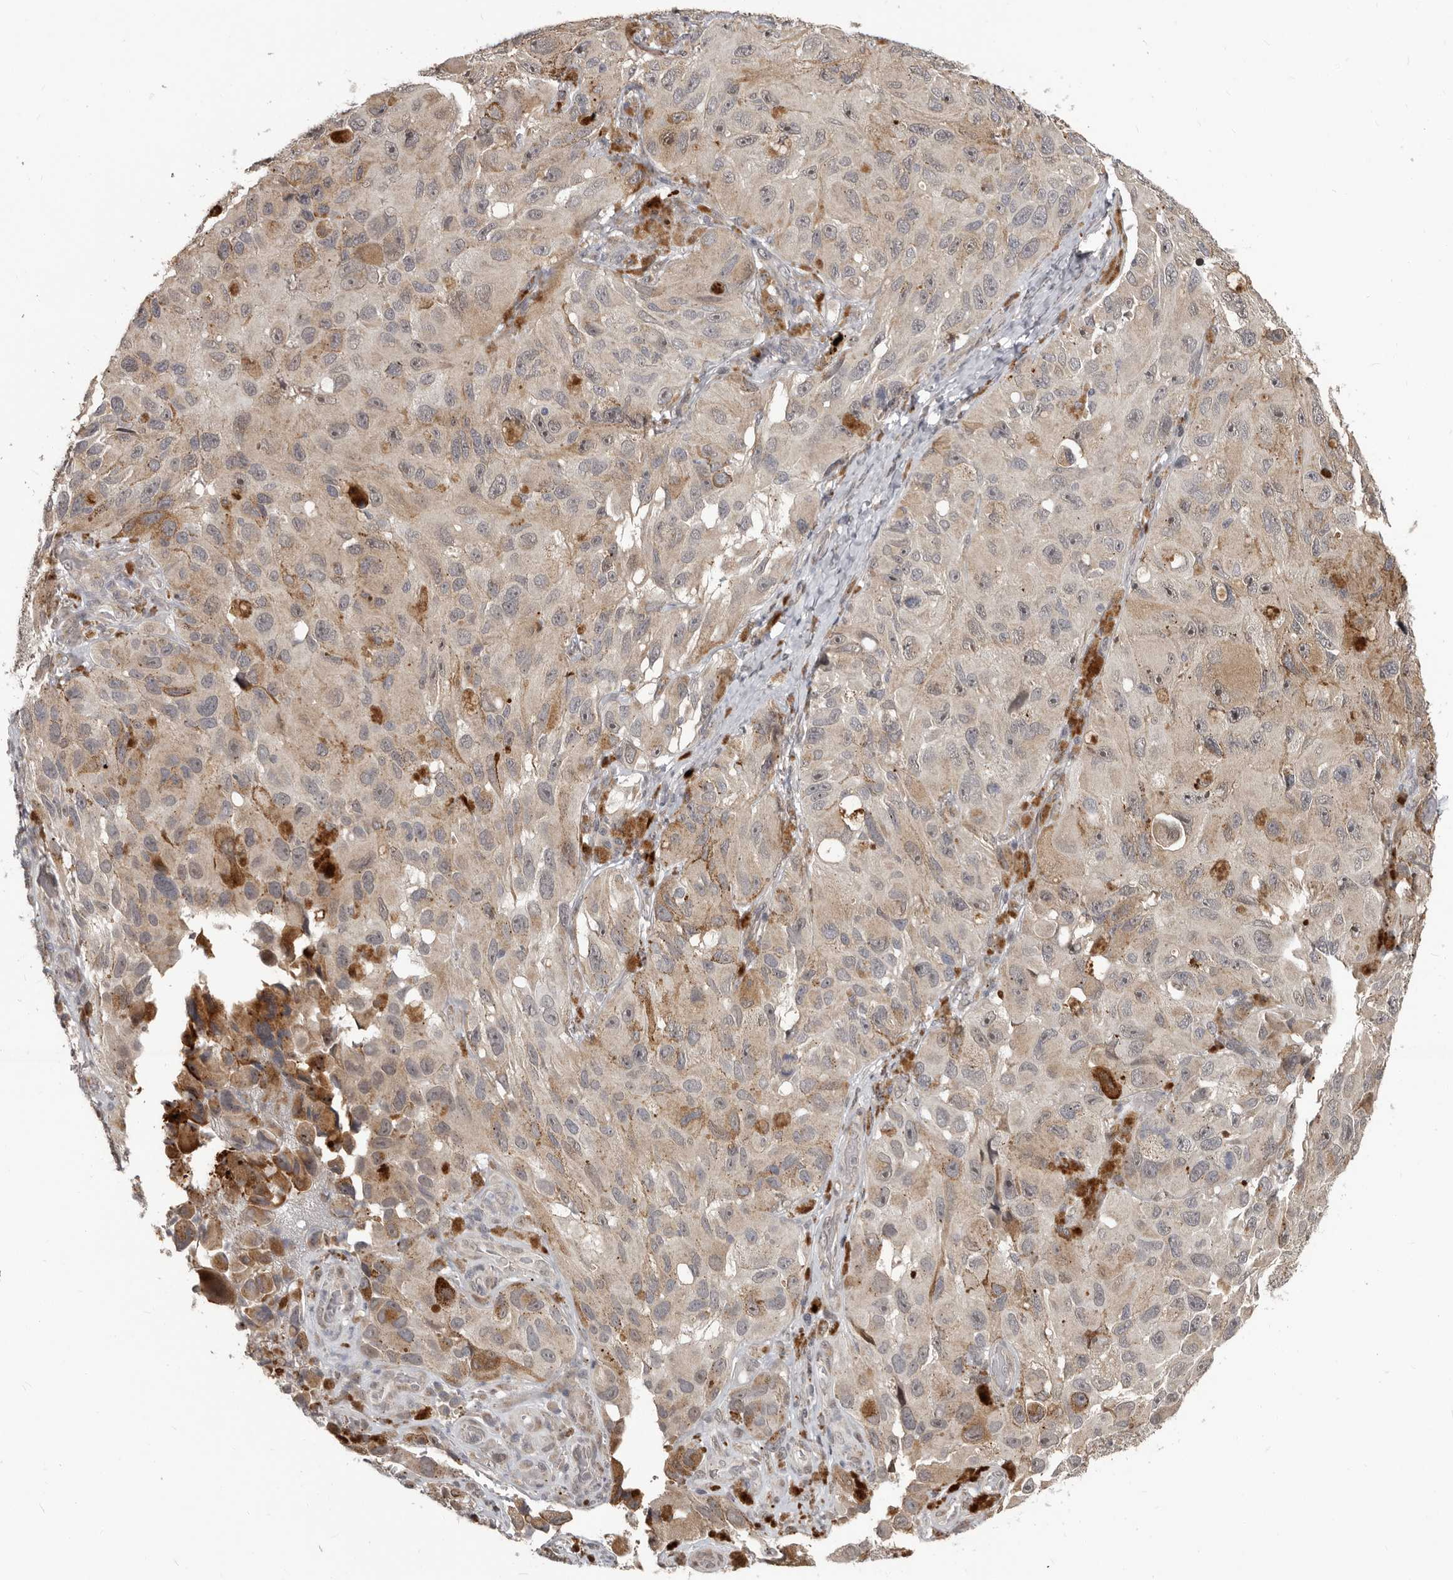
{"staining": {"intensity": "weak", "quantity": "25%-75%", "location": "cytoplasmic/membranous"}, "tissue": "melanoma", "cell_type": "Tumor cells", "image_type": "cancer", "snomed": [{"axis": "morphology", "description": "Malignant melanoma, NOS"}, {"axis": "topography", "description": "Skin"}], "caption": "Immunohistochemistry (IHC) (DAB (3,3'-diaminobenzidine)) staining of human malignant melanoma displays weak cytoplasmic/membranous protein positivity in about 25%-75% of tumor cells.", "gene": "APOL6", "patient": {"sex": "female", "age": 73}}